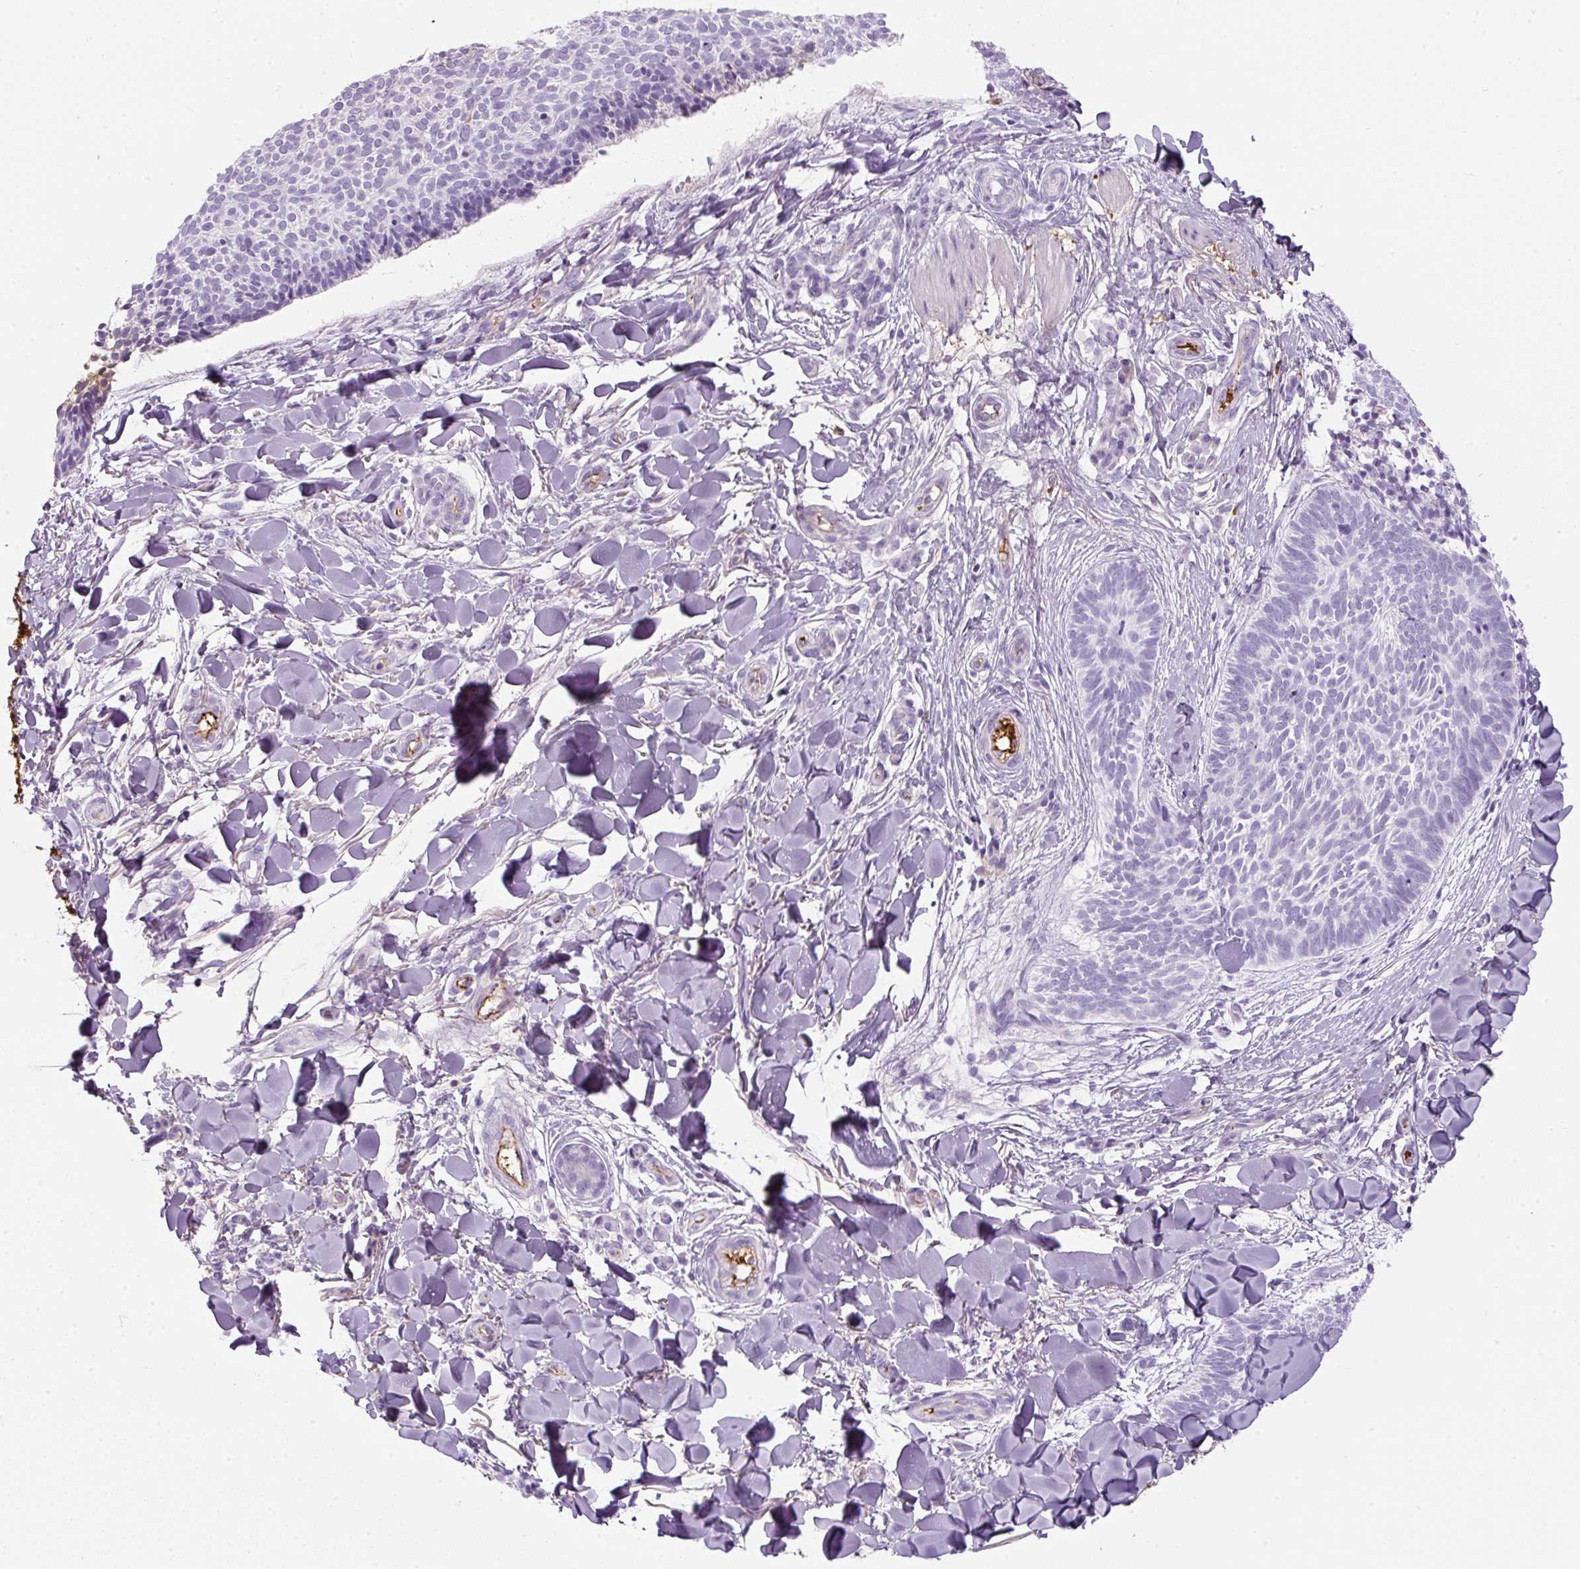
{"staining": {"intensity": "negative", "quantity": "none", "location": "none"}, "tissue": "skin cancer", "cell_type": "Tumor cells", "image_type": "cancer", "snomed": [{"axis": "morphology", "description": "Normal tissue, NOS"}, {"axis": "morphology", "description": "Basal cell carcinoma"}, {"axis": "topography", "description": "Skin"}], "caption": "Basal cell carcinoma (skin) was stained to show a protein in brown. There is no significant staining in tumor cells. (Immunohistochemistry (ihc), brightfield microscopy, high magnification).", "gene": "APOA1", "patient": {"sex": "male", "age": 50}}